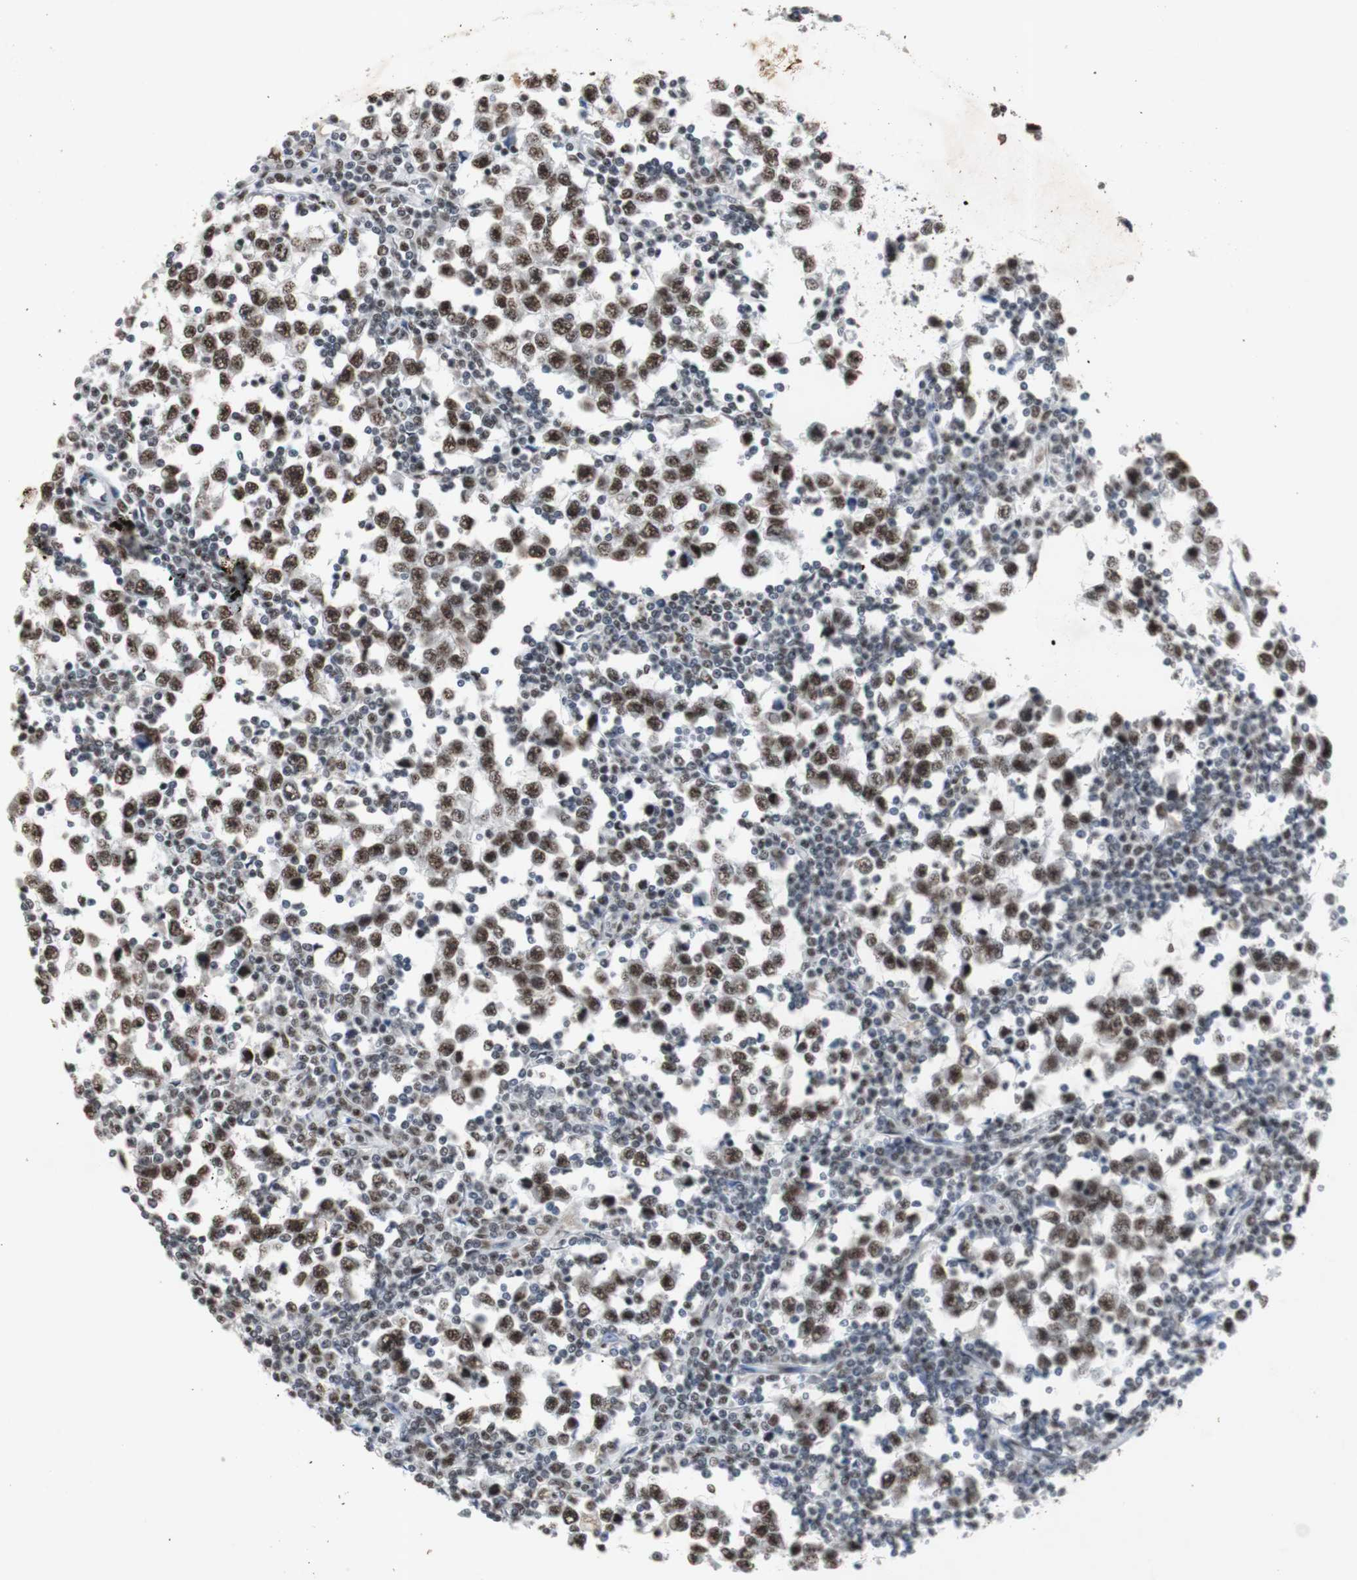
{"staining": {"intensity": "strong", "quantity": ">75%", "location": "nuclear"}, "tissue": "testis cancer", "cell_type": "Tumor cells", "image_type": "cancer", "snomed": [{"axis": "morphology", "description": "Seminoma, NOS"}, {"axis": "topography", "description": "Testis"}], "caption": "Protein staining exhibits strong nuclear expression in approximately >75% of tumor cells in seminoma (testis).", "gene": "SNRPB", "patient": {"sex": "male", "age": 65}}